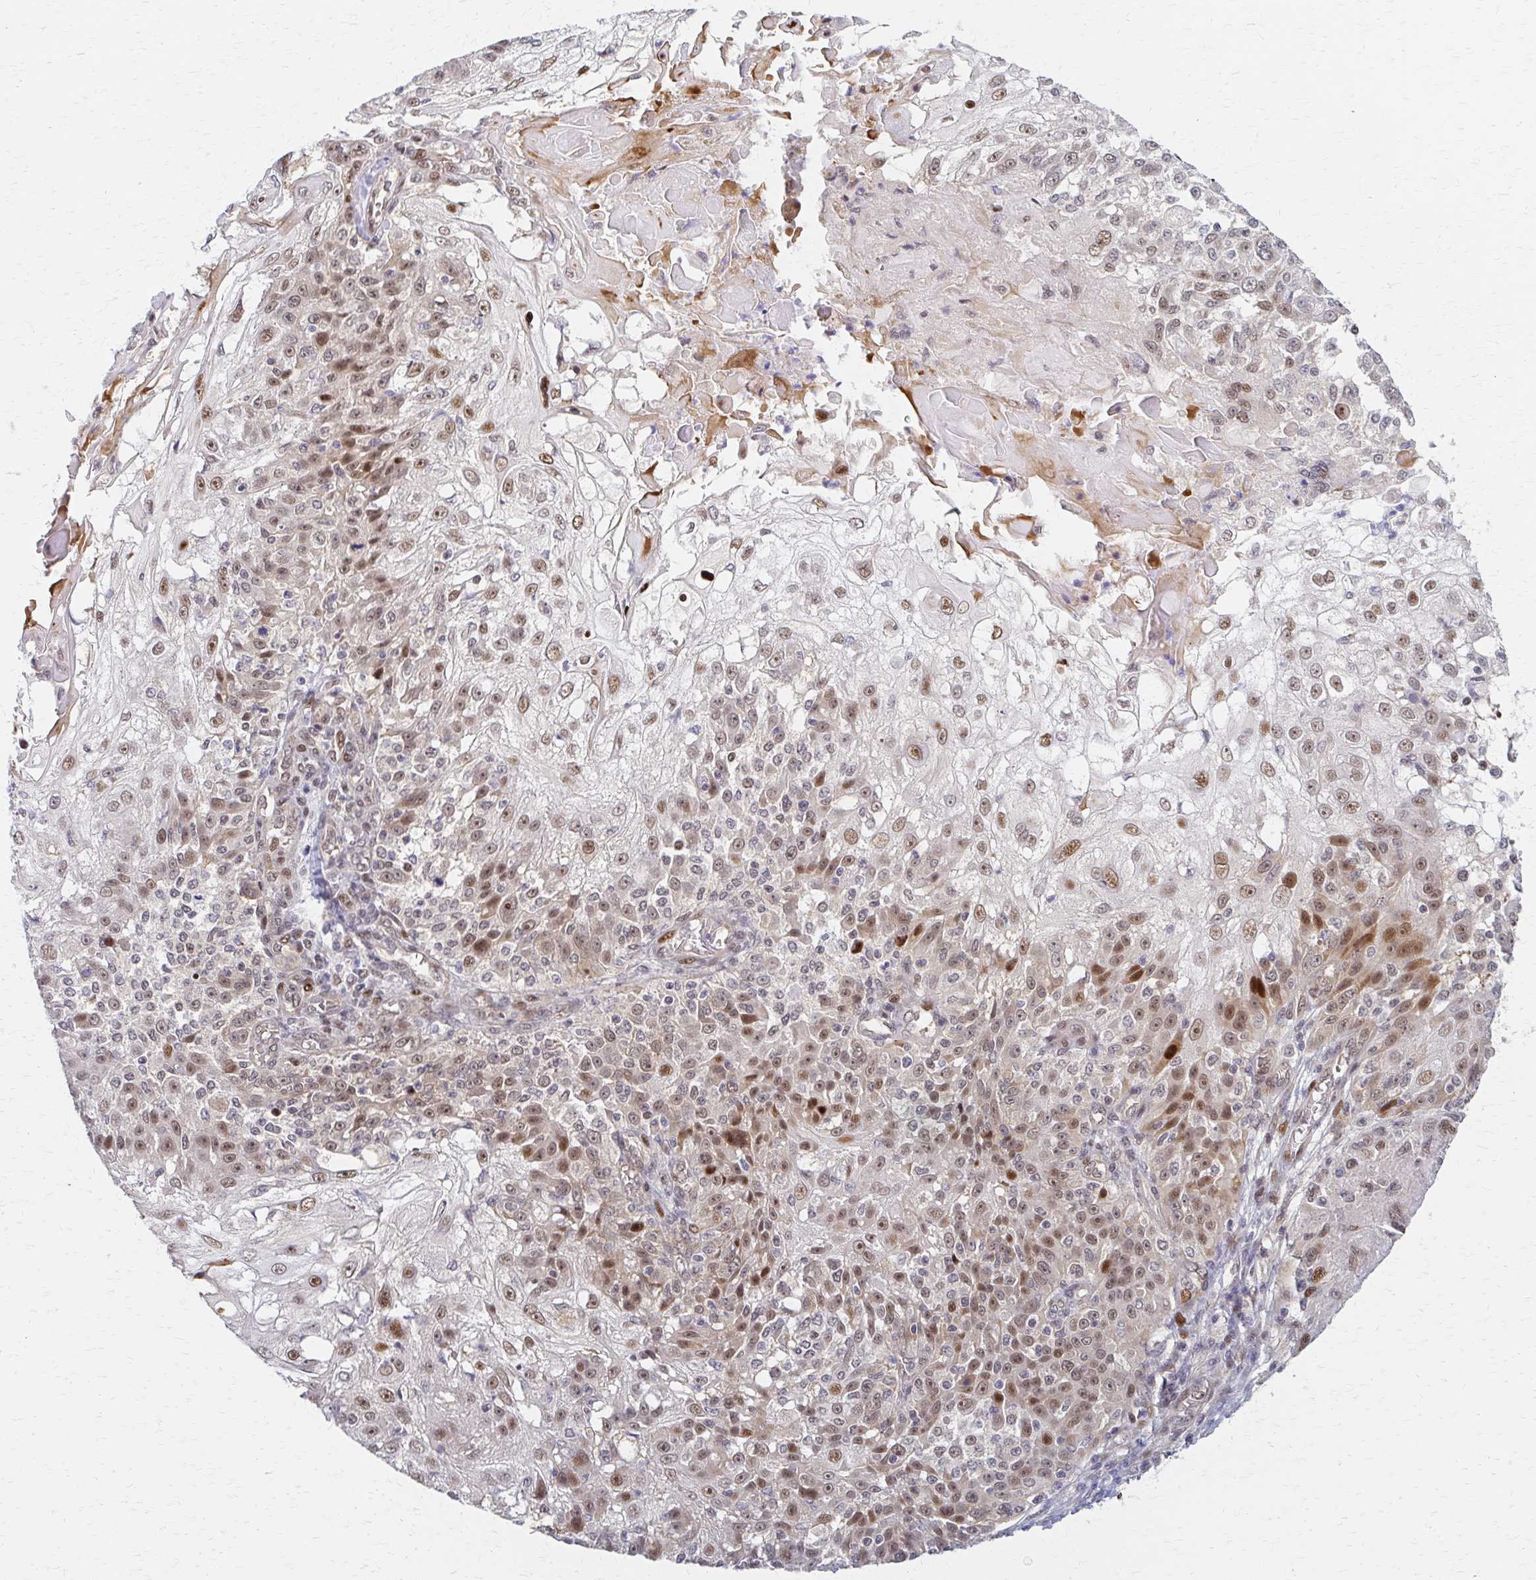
{"staining": {"intensity": "moderate", "quantity": ">75%", "location": "nuclear"}, "tissue": "skin cancer", "cell_type": "Tumor cells", "image_type": "cancer", "snomed": [{"axis": "morphology", "description": "Normal tissue, NOS"}, {"axis": "morphology", "description": "Squamous cell carcinoma, NOS"}, {"axis": "topography", "description": "Skin"}], "caption": "Immunohistochemistry micrograph of neoplastic tissue: human skin cancer stained using immunohistochemistry demonstrates medium levels of moderate protein expression localized specifically in the nuclear of tumor cells, appearing as a nuclear brown color.", "gene": "PSMD7", "patient": {"sex": "female", "age": 83}}